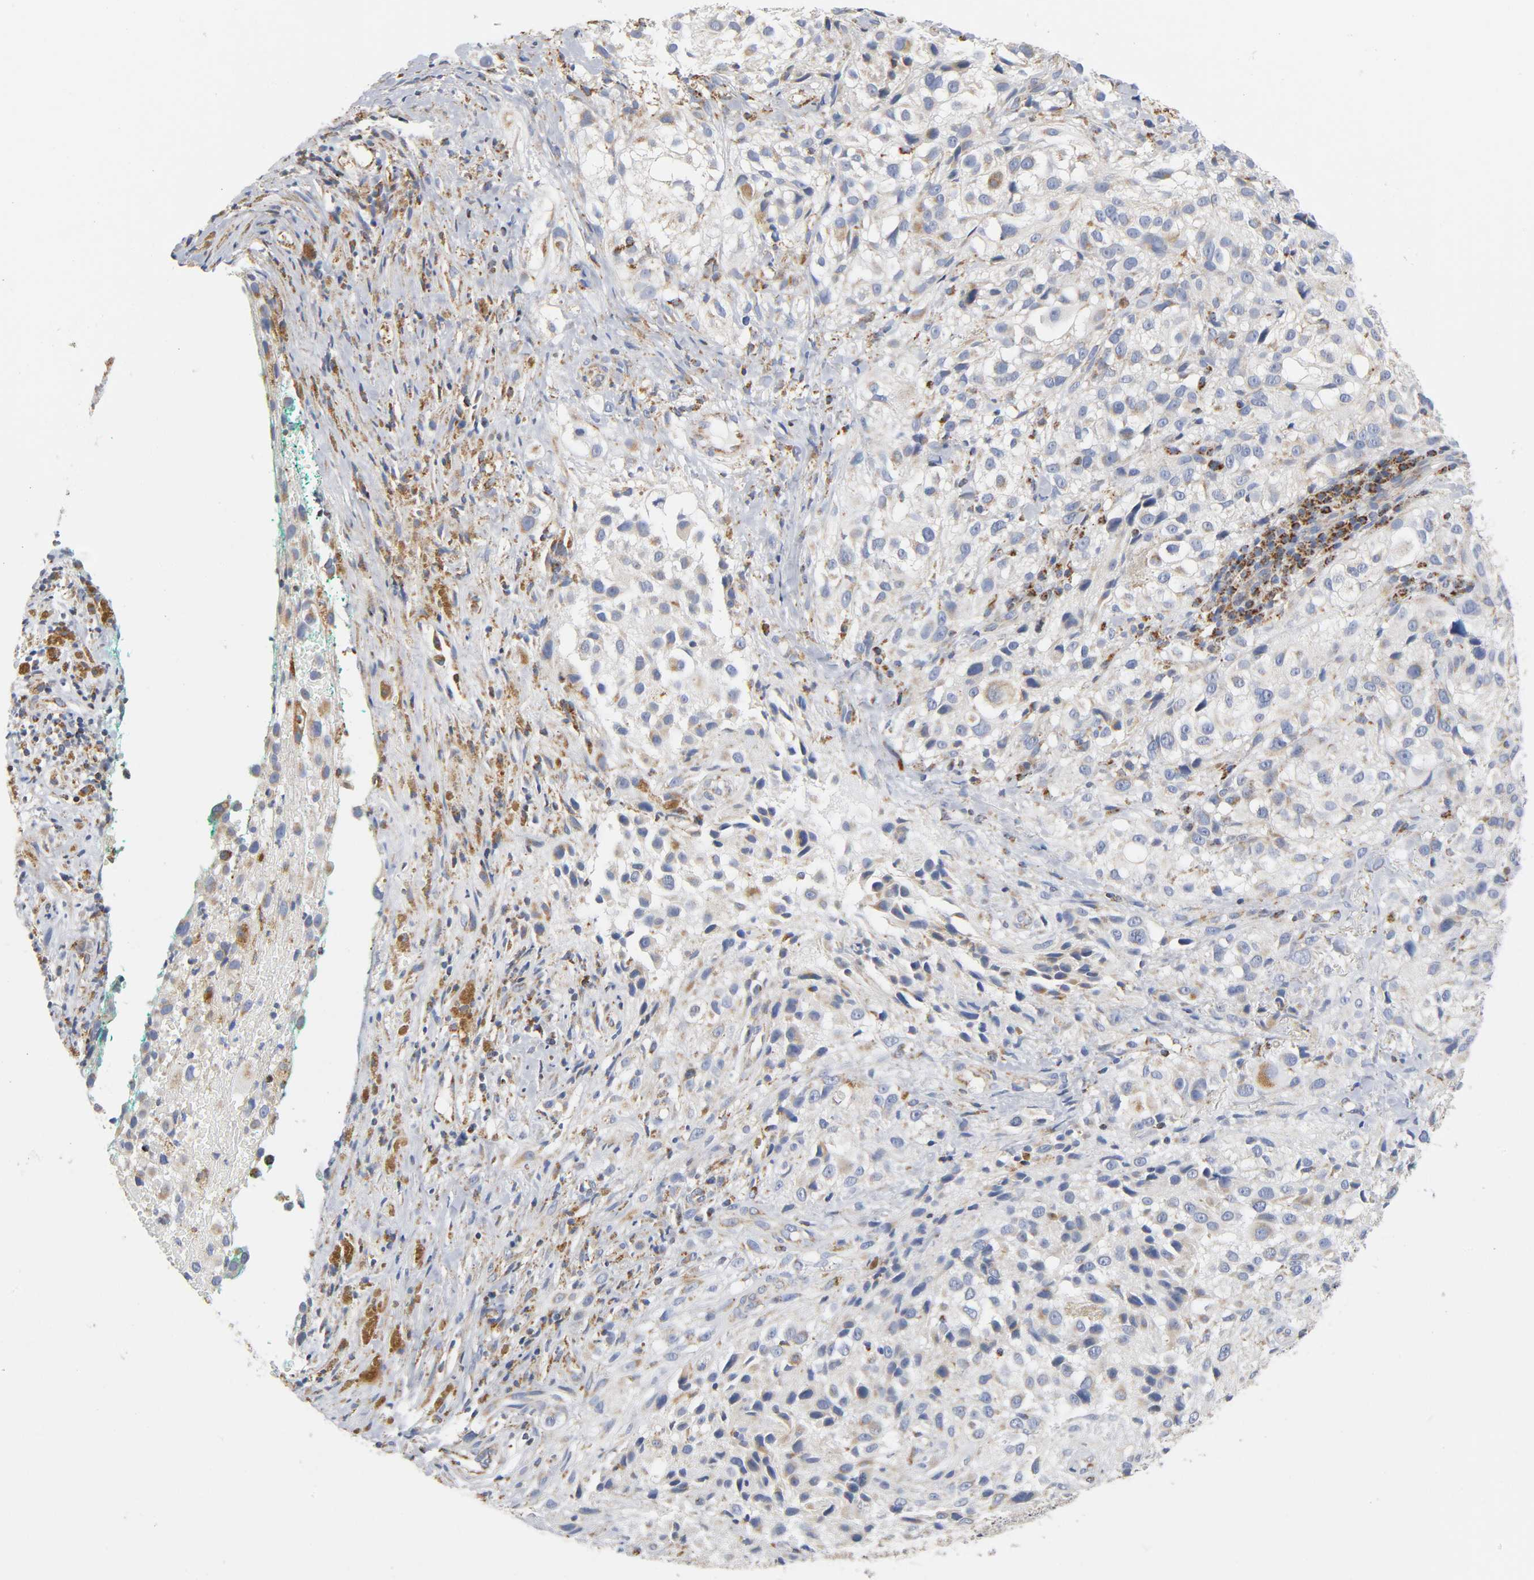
{"staining": {"intensity": "weak", "quantity": "<25%", "location": "cytoplasmic/membranous"}, "tissue": "melanoma", "cell_type": "Tumor cells", "image_type": "cancer", "snomed": [{"axis": "morphology", "description": "Necrosis, NOS"}, {"axis": "morphology", "description": "Malignant melanoma, NOS"}, {"axis": "topography", "description": "Skin"}], "caption": "This is an immunohistochemistry (IHC) image of melanoma. There is no positivity in tumor cells.", "gene": "BAK1", "patient": {"sex": "female", "age": 87}}